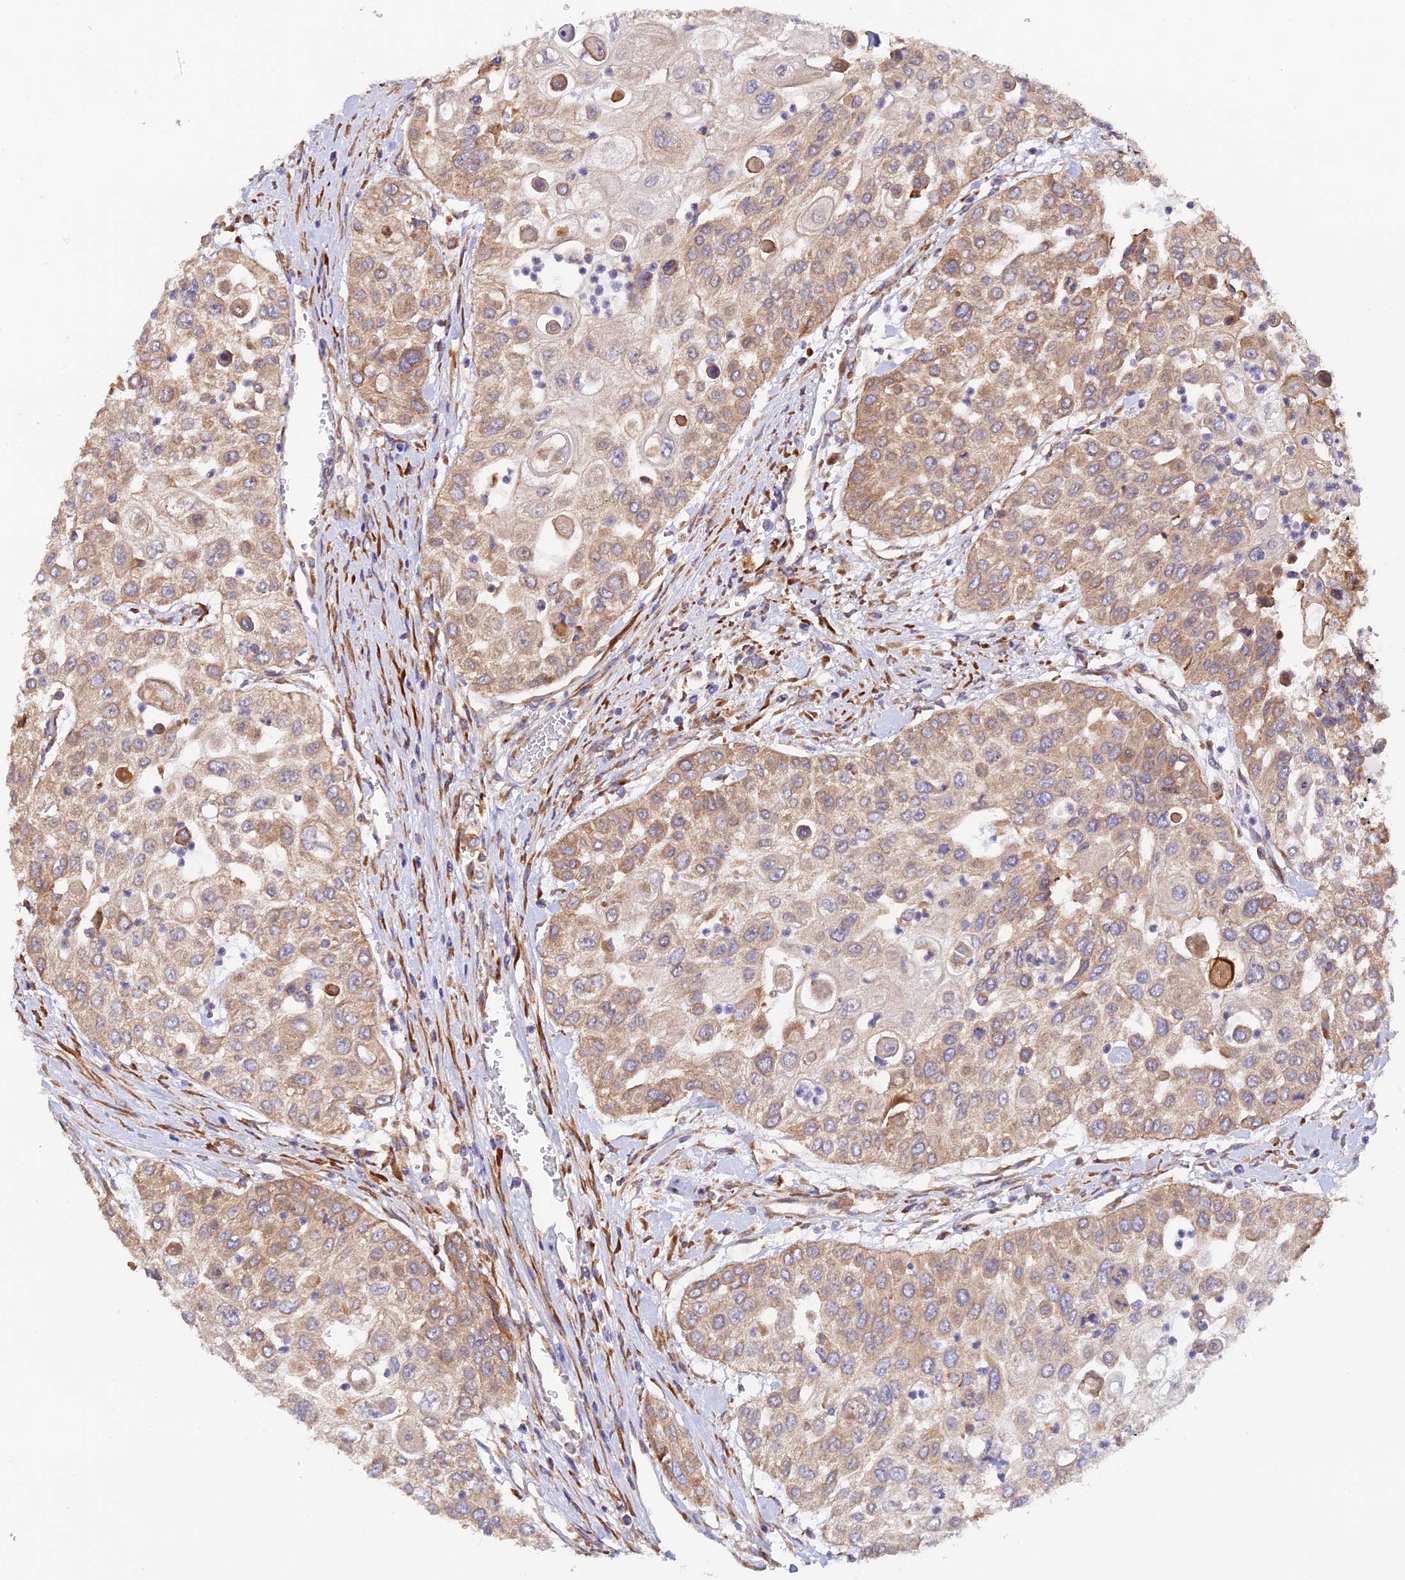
{"staining": {"intensity": "moderate", "quantity": ">75%", "location": "cytoplasmic/membranous"}, "tissue": "urothelial cancer", "cell_type": "Tumor cells", "image_type": "cancer", "snomed": [{"axis": "morphology", "description": "Urothelial carcinoma, High grade"}, {"axis": "topography", "description": "Urinary bladder"}], "caption": "Tumor cells reveal moderate cytoplasmic/membranous expression in approximately >75% of cells in urothelial cancer.", "gene": "RPL5", "patient": {"sex": "female", "age": 79}}